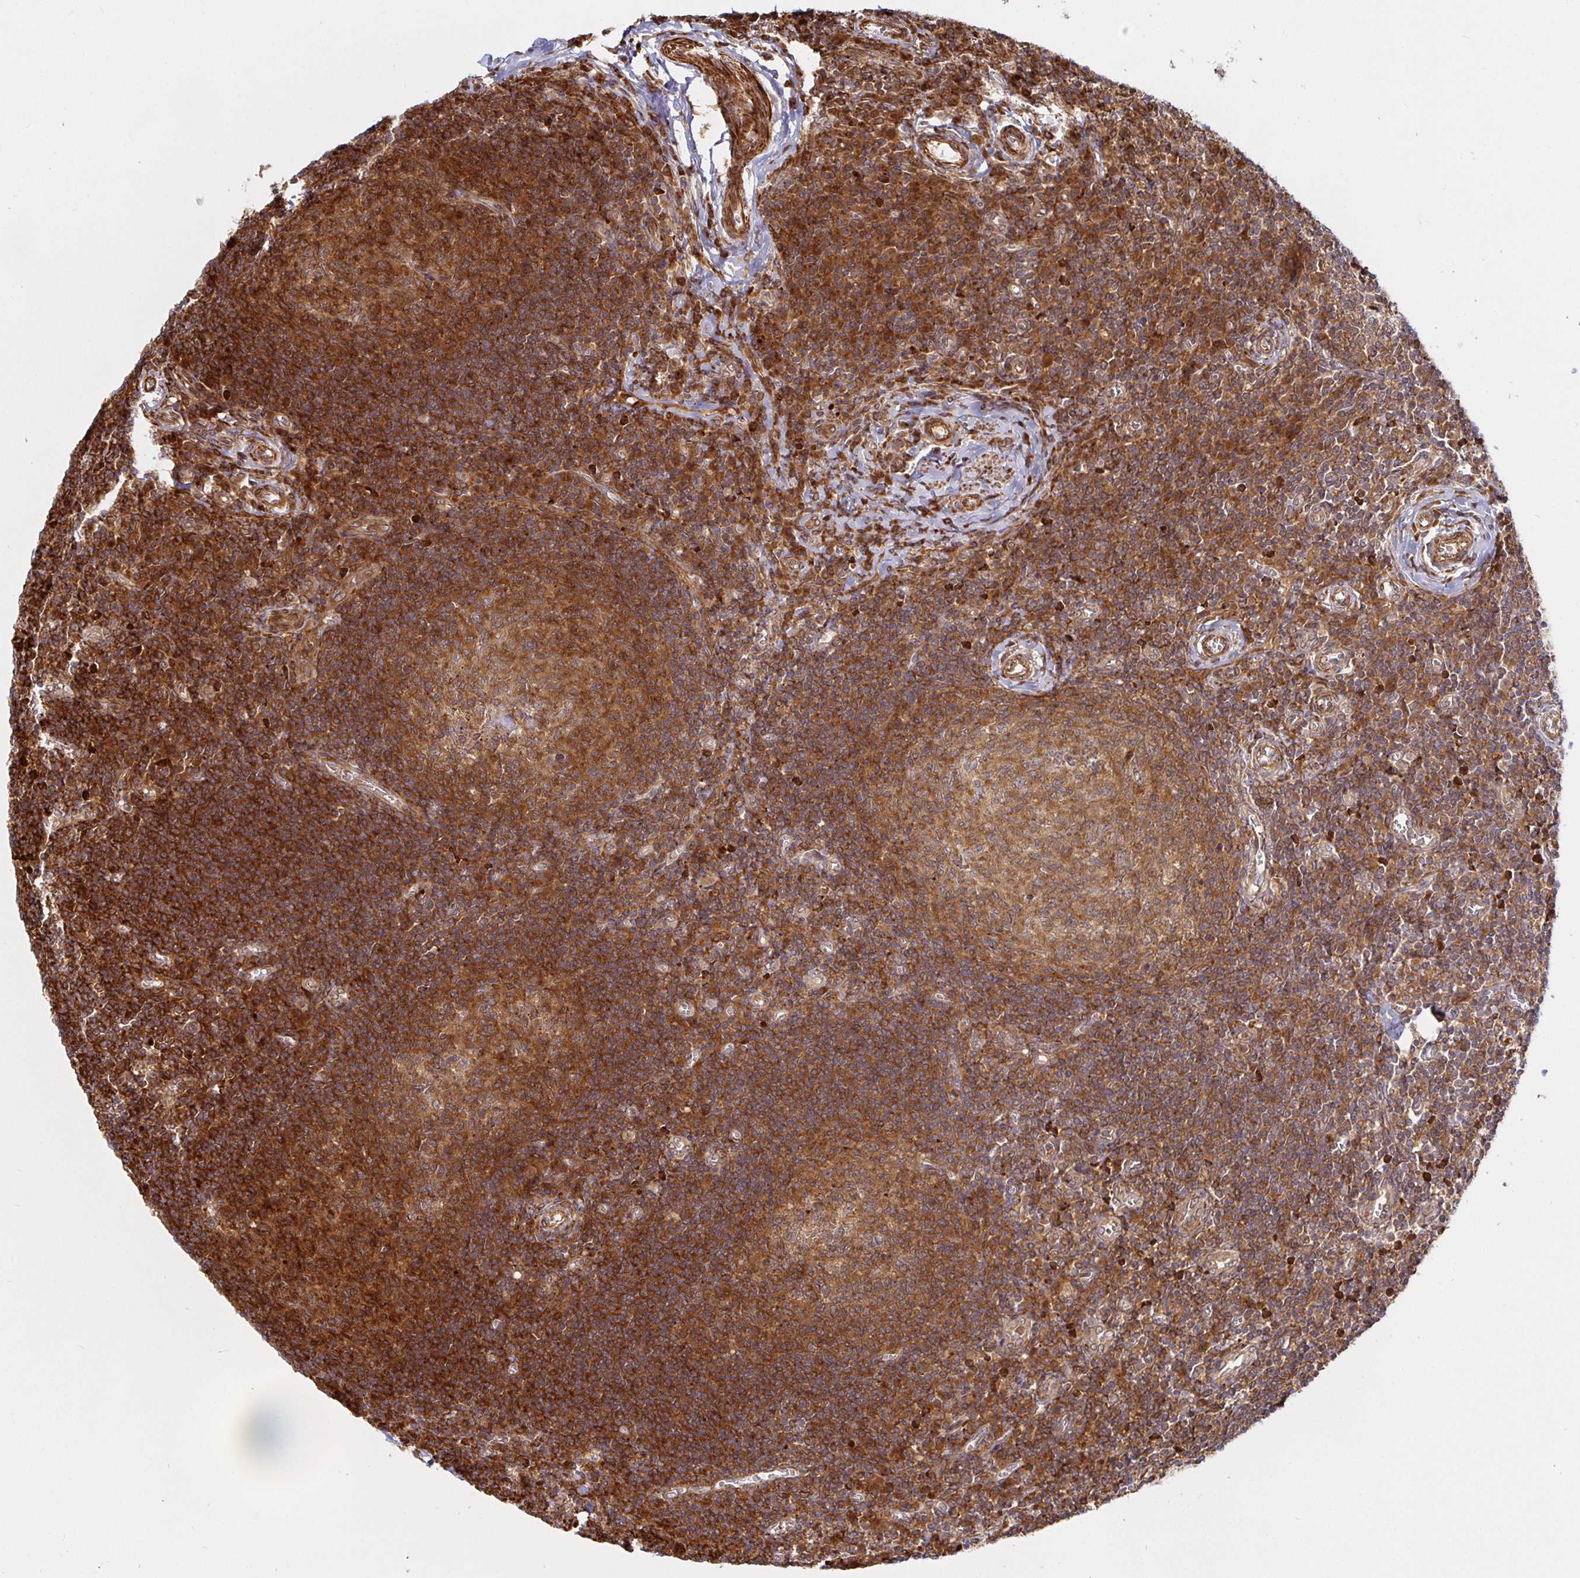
{"staining": {"intensity": "moderate", "quantity": ">75%", "location": "cytoplasmic/membranous"}, "tissue": "lymph node", "cell_type": "Germinal center cells", "image_type": "normal", "snomed": [{"axis": "morphology", "description": "Normal tissue, NOS"}, {"axis": "topography", "description": "Lymph node"}], "caption": "The photomicrograph exhibits a brown stain indicating the presence of a protein in the cytoplasmic/membranous of germinal center cells in lymph node.", "gene": "STRAP", "patient": {"sex": "male", "age": 67}}